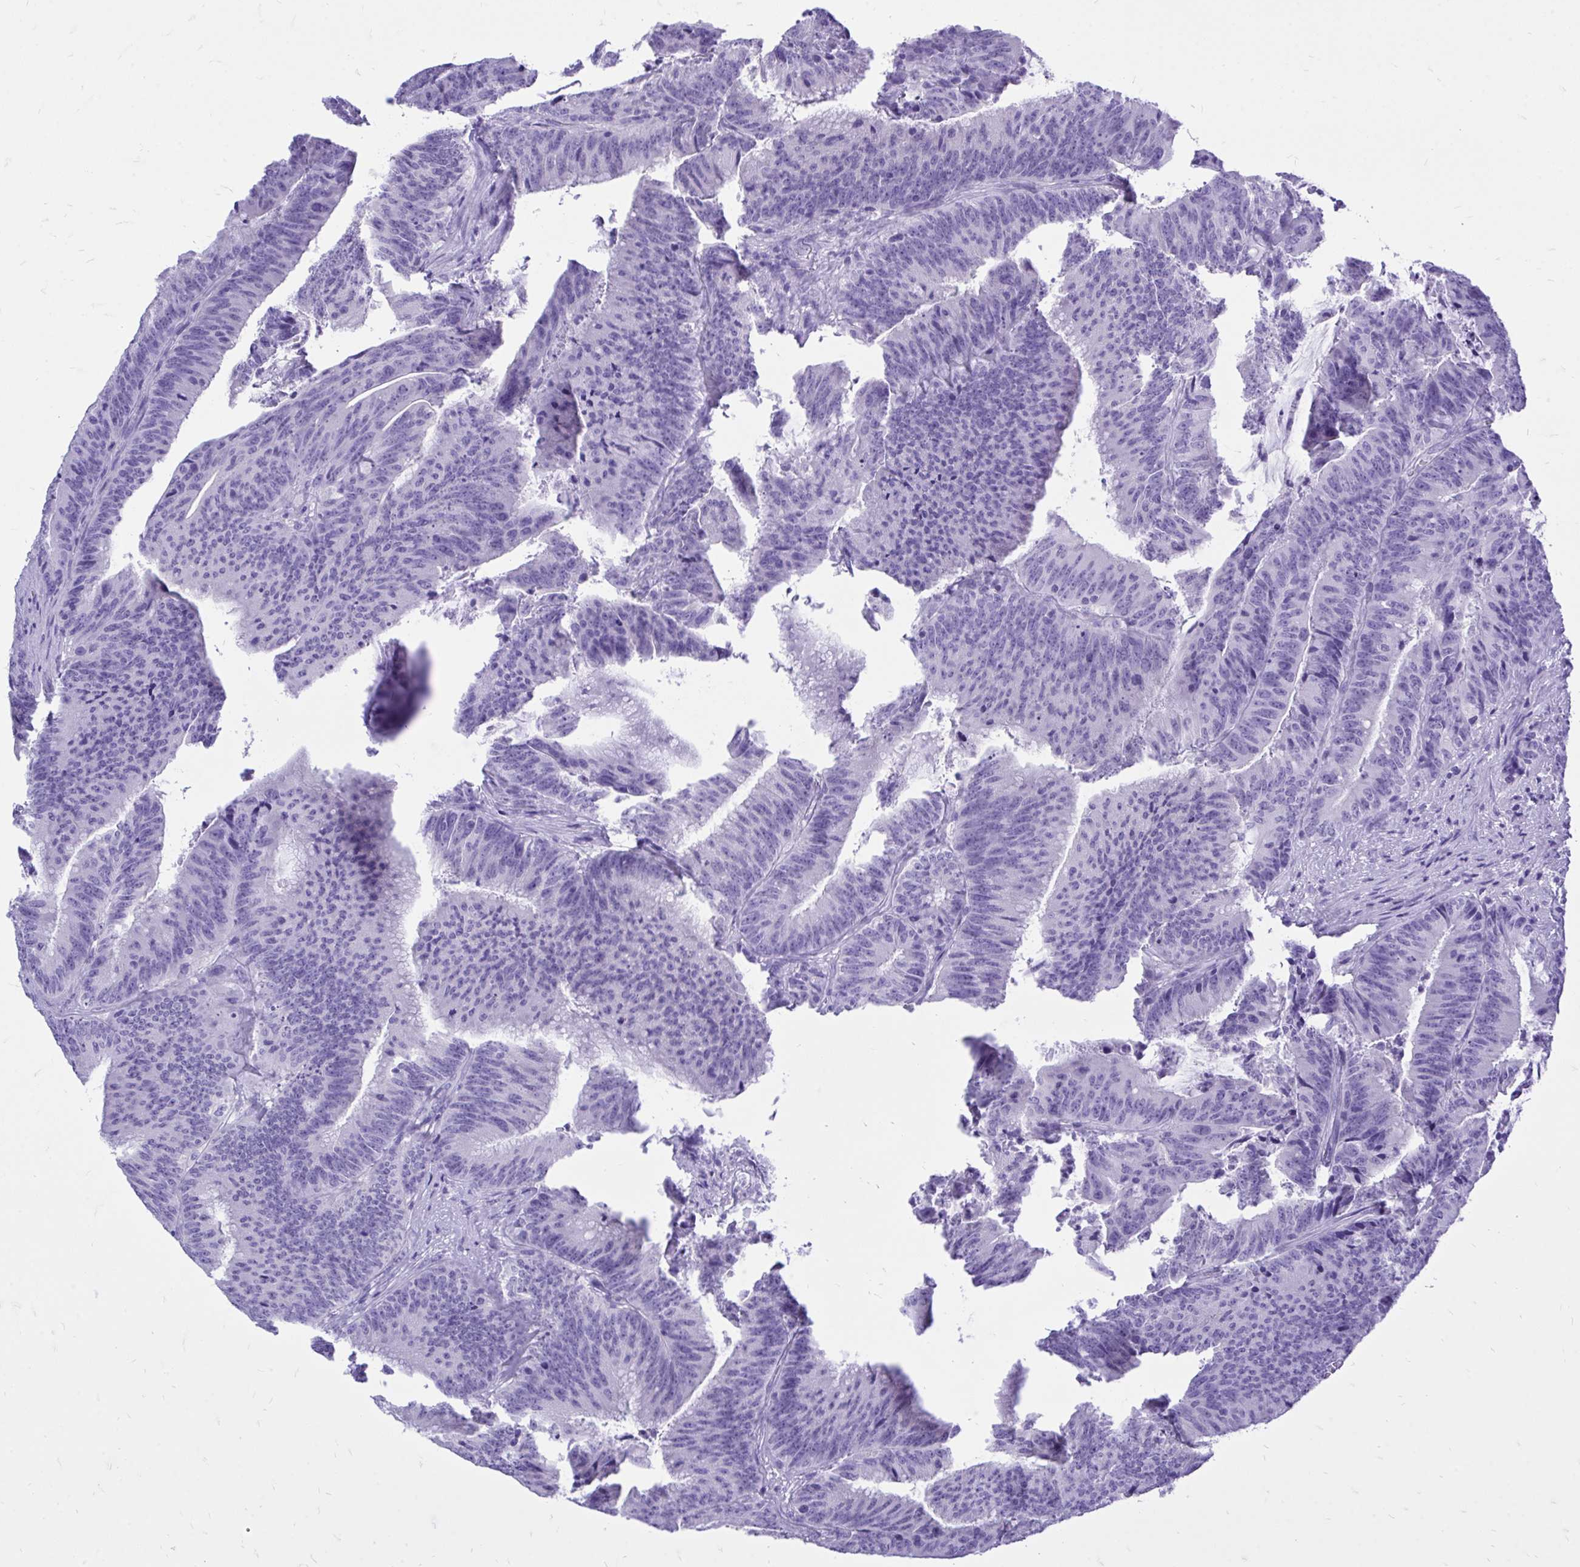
{"staining": {"intensity": "negative", "quantity": "none", "location": "none"}, "tissue": "colorectal cancer", "cell_type": "Tumor cells", "image_type": "cancer", "snomed": [{"axis": "morphology", "description": "Adenocarcinoma, NOS"}, {"axis": "topography", "description": "Colon"}], "caption": "The histopathology image shows no staining of tumor cells in adenocarcinoma (colorectal).", "gene": "MON1A", "patient": {"sex": "female", "age": 78}}